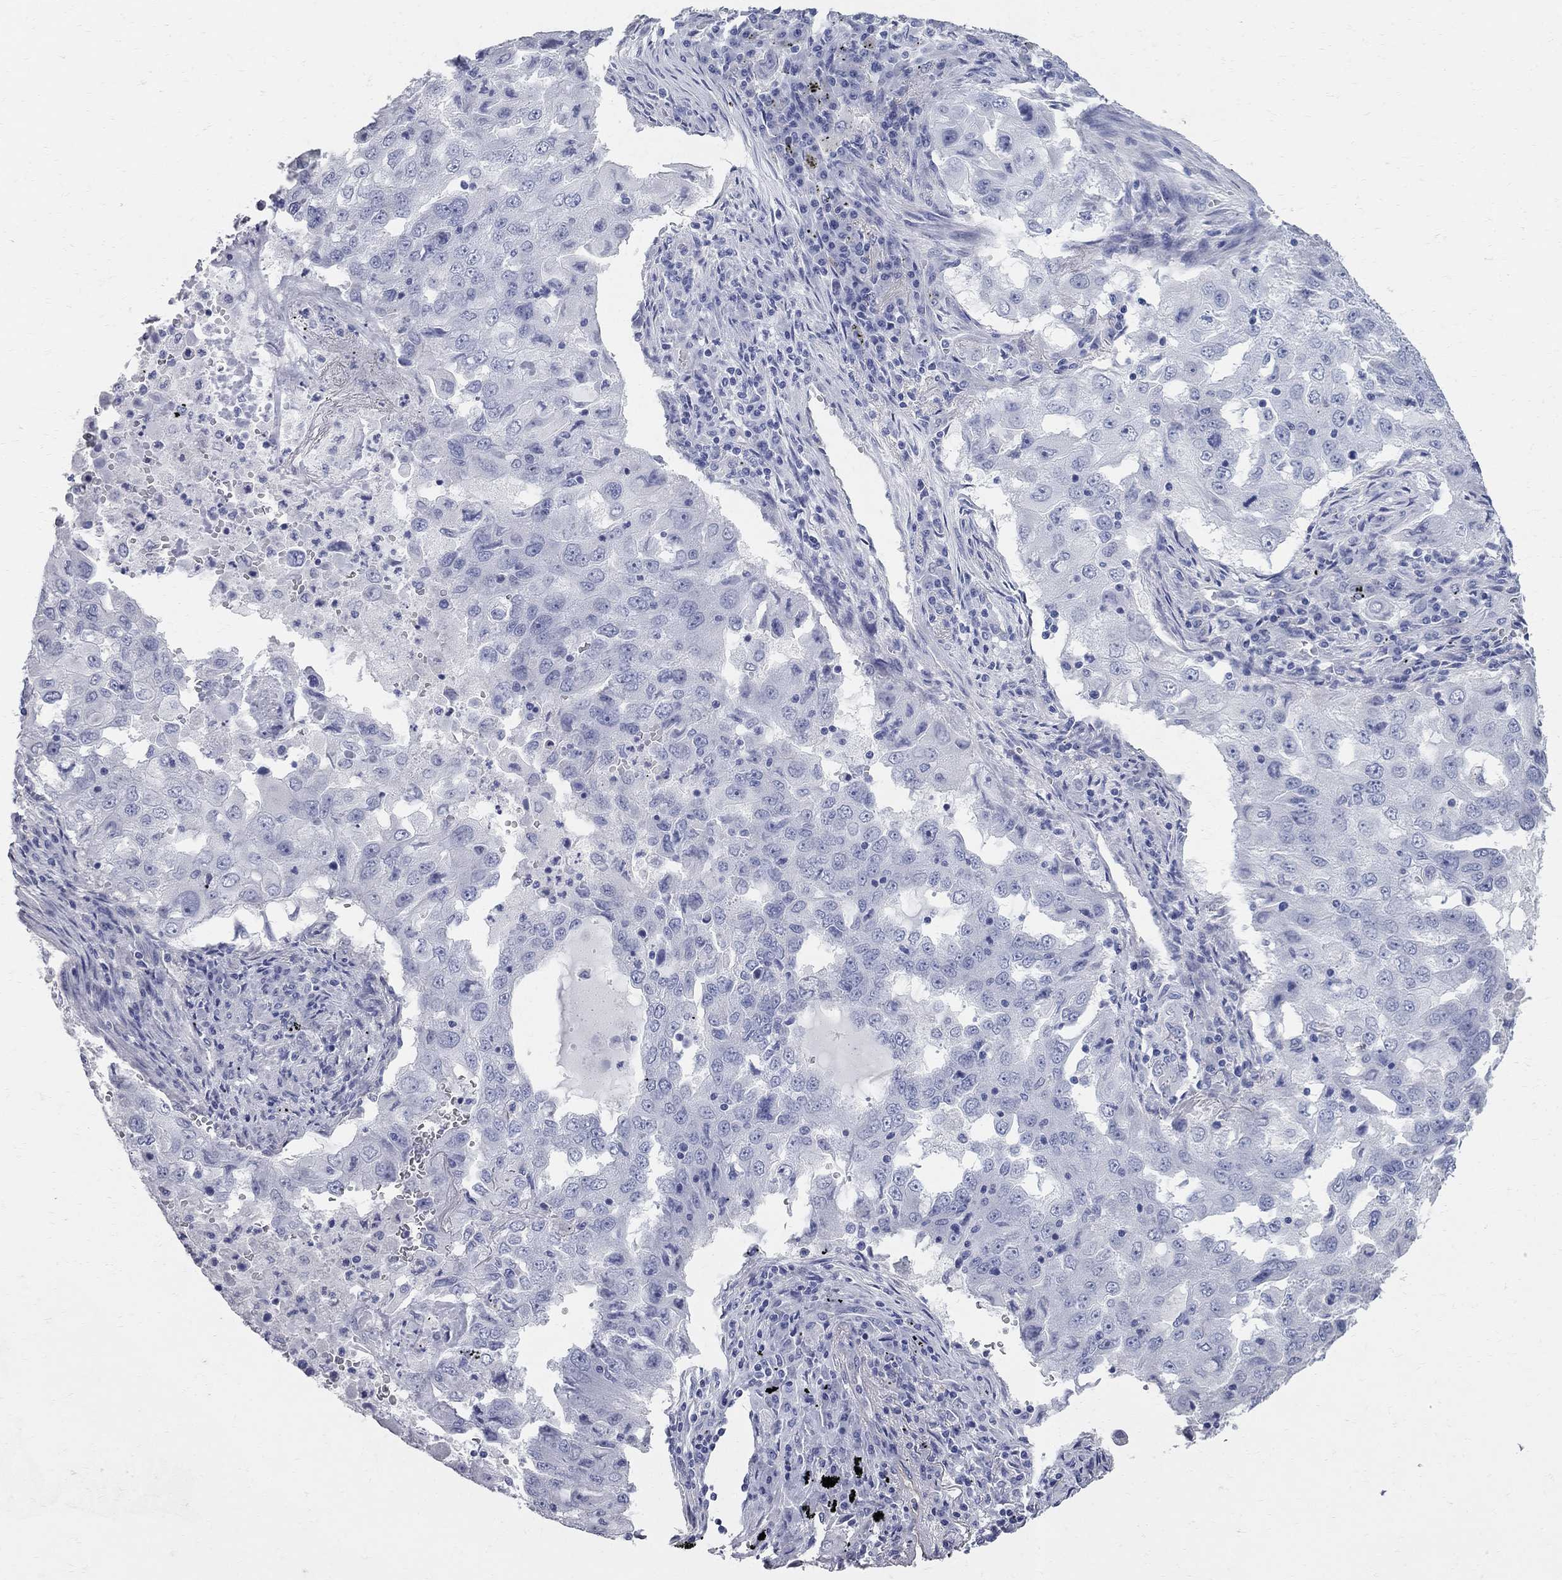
{"staining": {"intensity": "negative", "quantity": "none", "location": "none"}, "tissue": "lung cancer", "cell_type": "Tumor cells", "image_type": "cancer", "snomed": [{"axis": "morphology", "description": "Adenocarcinoma, NOS"}, {"axis": "topography", "description": "Lung"}], "caption": "Tumor cells are negative for brown protein staining in adenocarcinoma (lung).", "gene": "AOX1", "patient": {"sex": "female", "age": 61}}